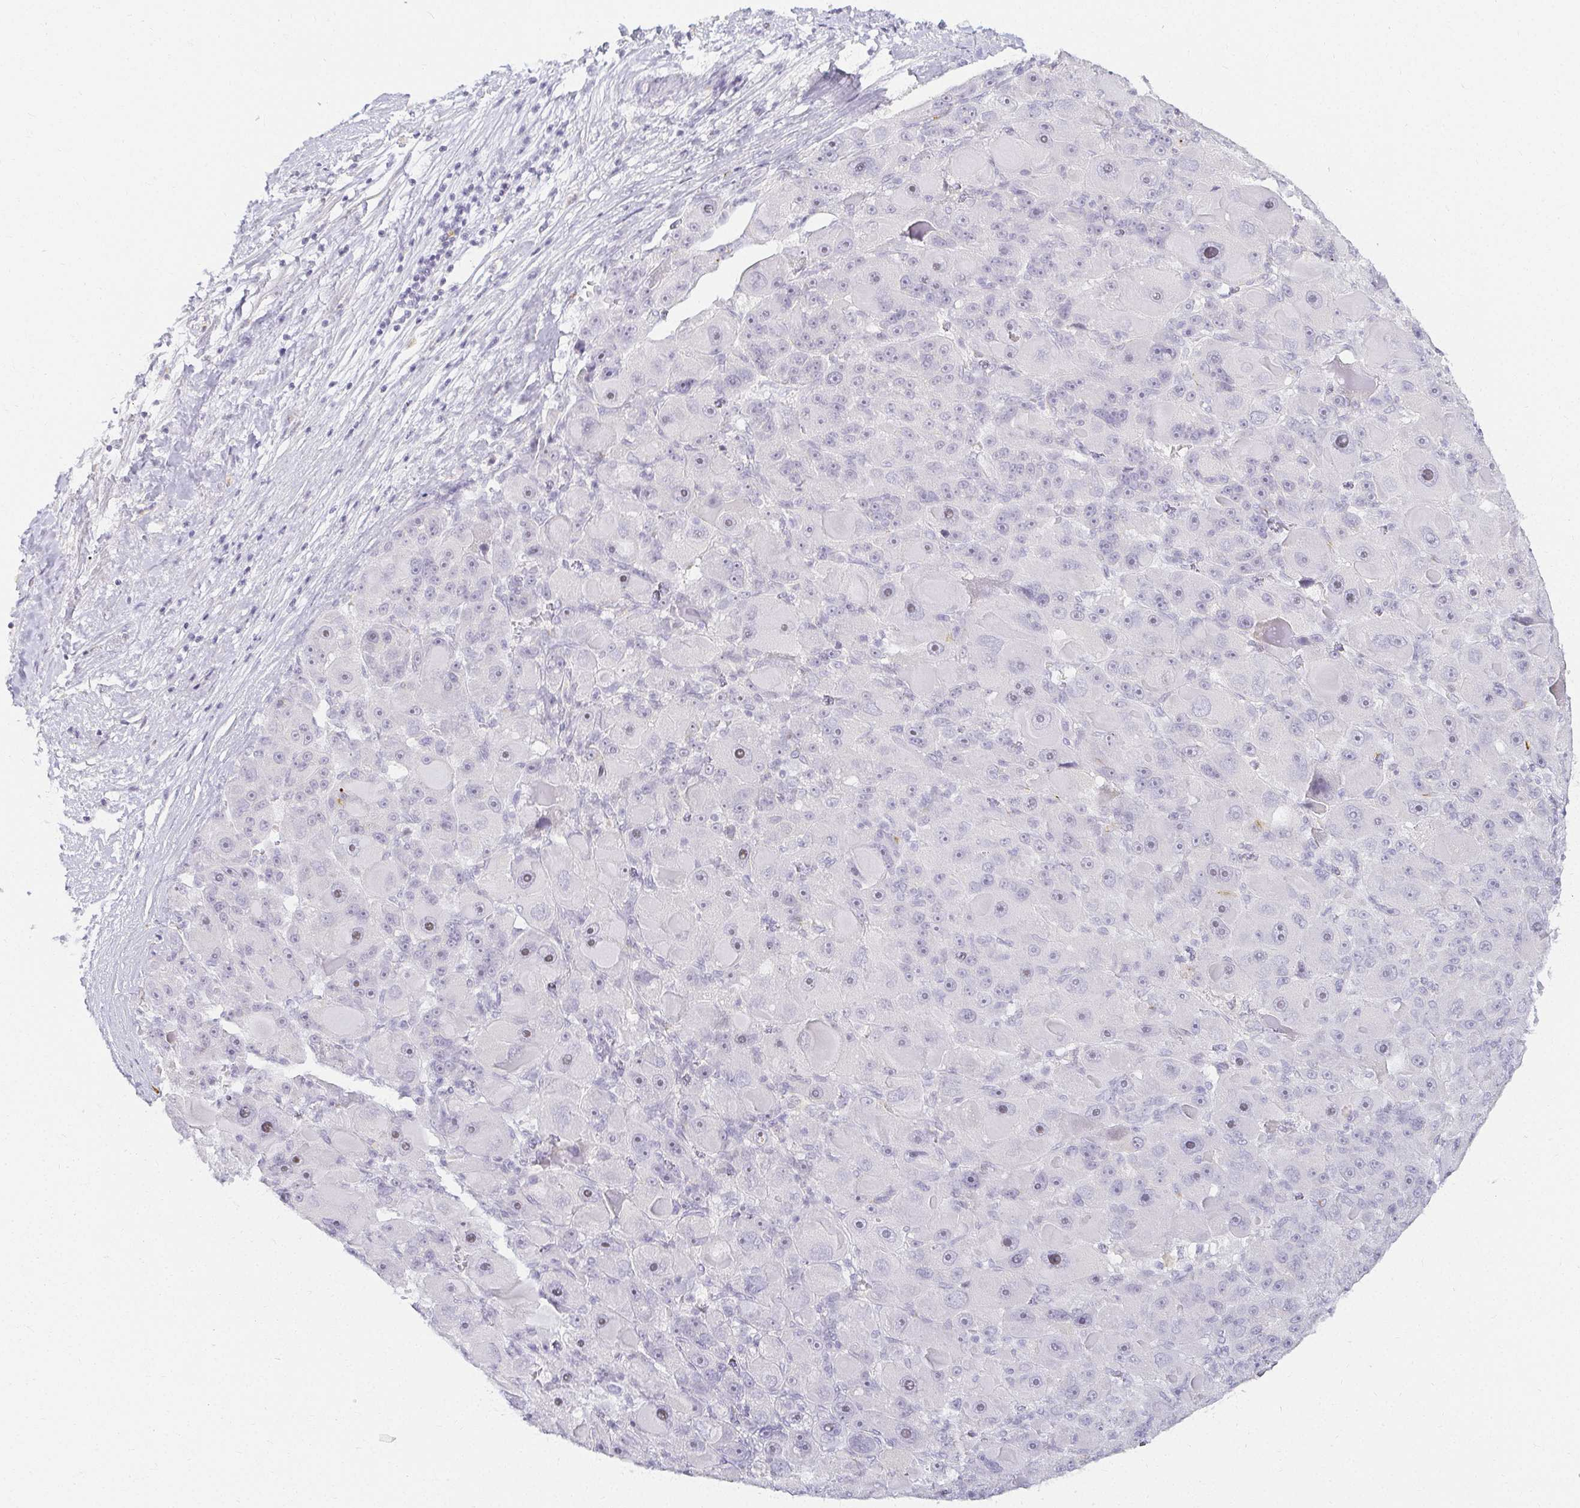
{"staining": {"intensity": "negative", "quantity": "none", "location": "none"}, "tissue": "liver cancer", "cell_type": "Tumor cells", "image_type": "cancer", "snomed": [{"axis": "morphology", "description": "Carcinoma, Hepatocellular, NOS"}, {"axis": "topography", "description": "Liver"}], "caption": "Liver cancer (hepatocellular carcinoma) stained for a protein using immunohistochemistry (IHC) exhibits no staining tumor cells.", "gene": "ACAN", "patient": {"sex": "male", "age": 76}}